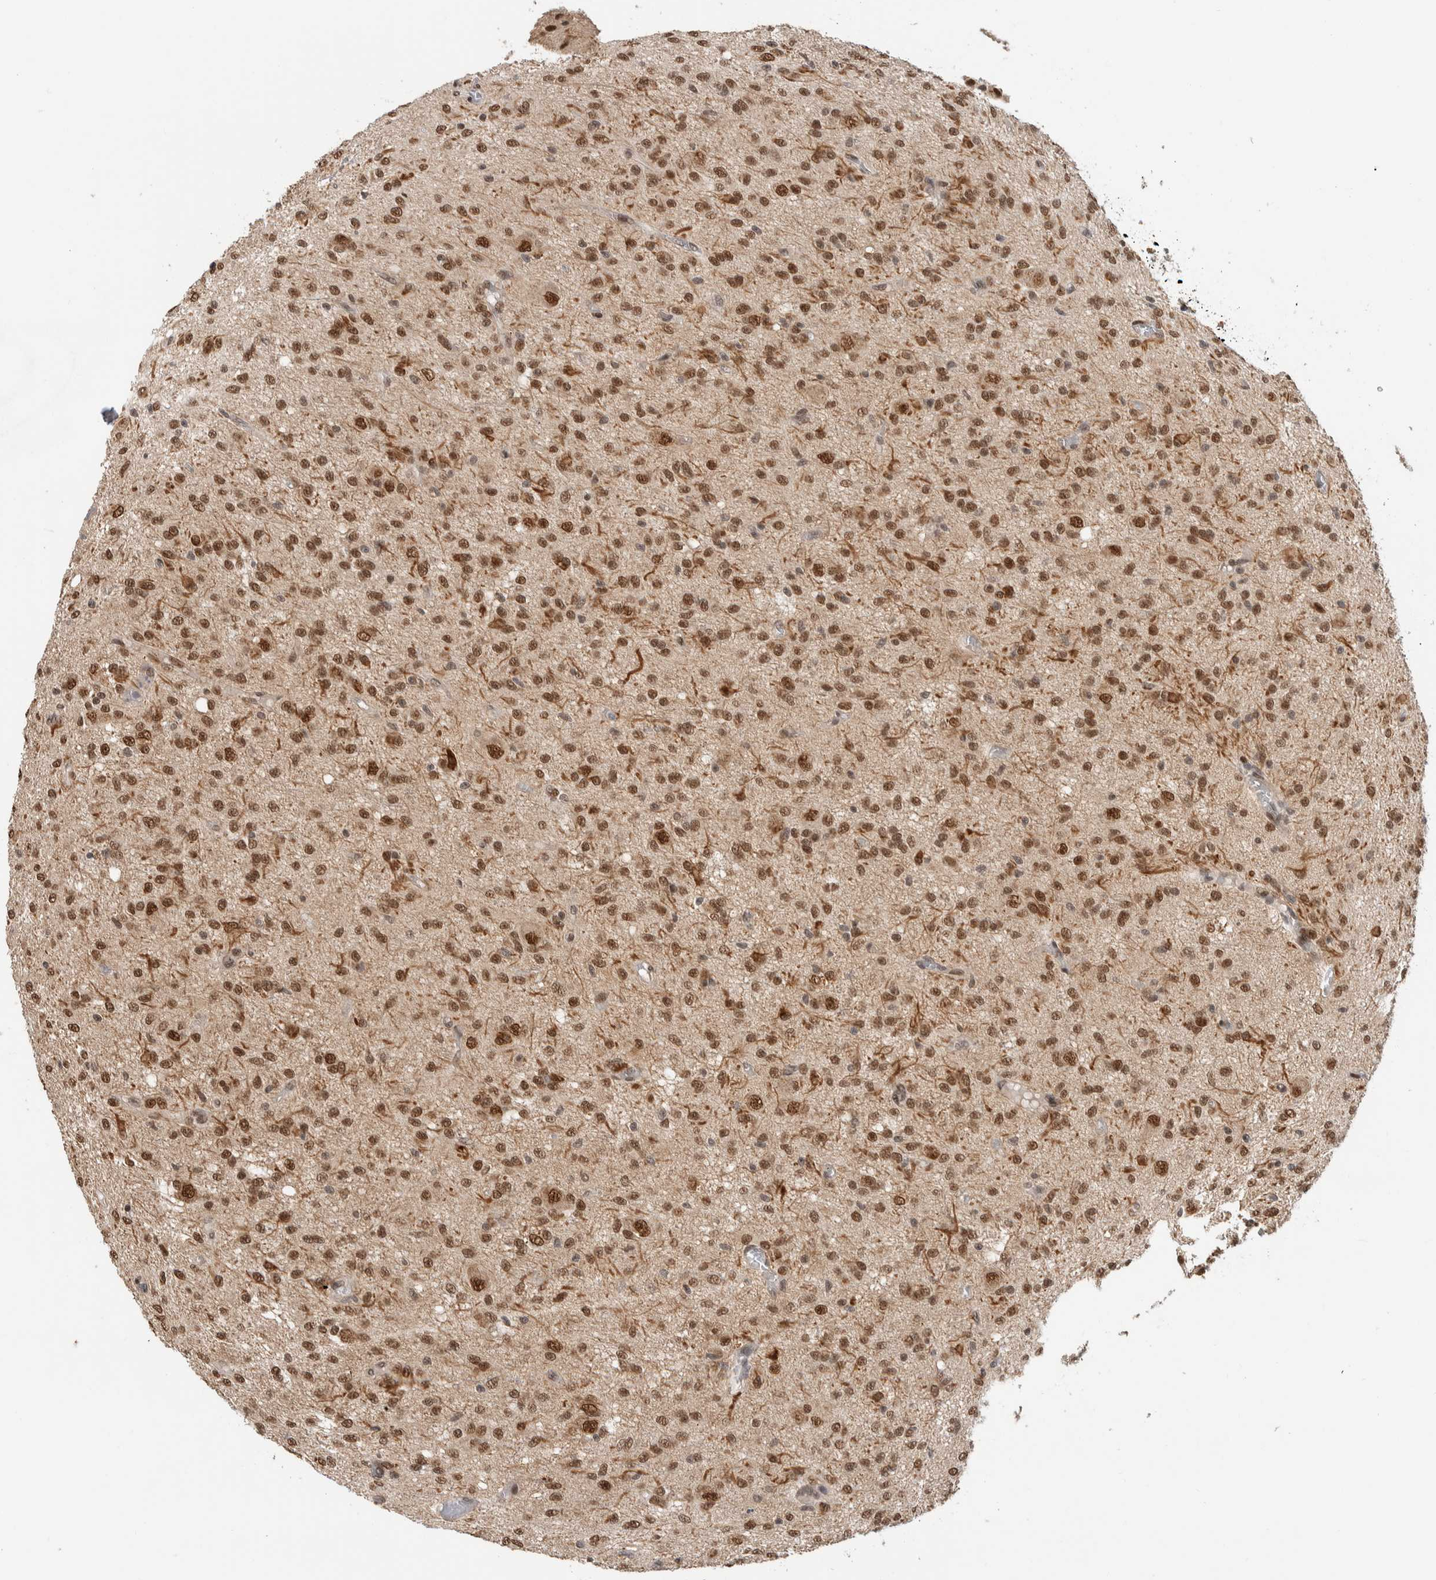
{"staining": {"intensity": "moderate", "quantity": ">75%", "location": "nuclear"}, "tissue": "glioma", "cell_type": "Tumor cells", "image_type": "cancer", "snomed": [{"axis": "morphology", "description": "Glioma, malignant, High grade"}, {"axis": "topography", "description": "Brain"}], "caption": "The immunohistochemical stain highlights moderate nuclear positivity in tumor cells of malignant high-grade glioma tissue. Nuclei are stained in blue.", "gene": "TNRC18", "patient": {"sex": "female", "age": 59}}